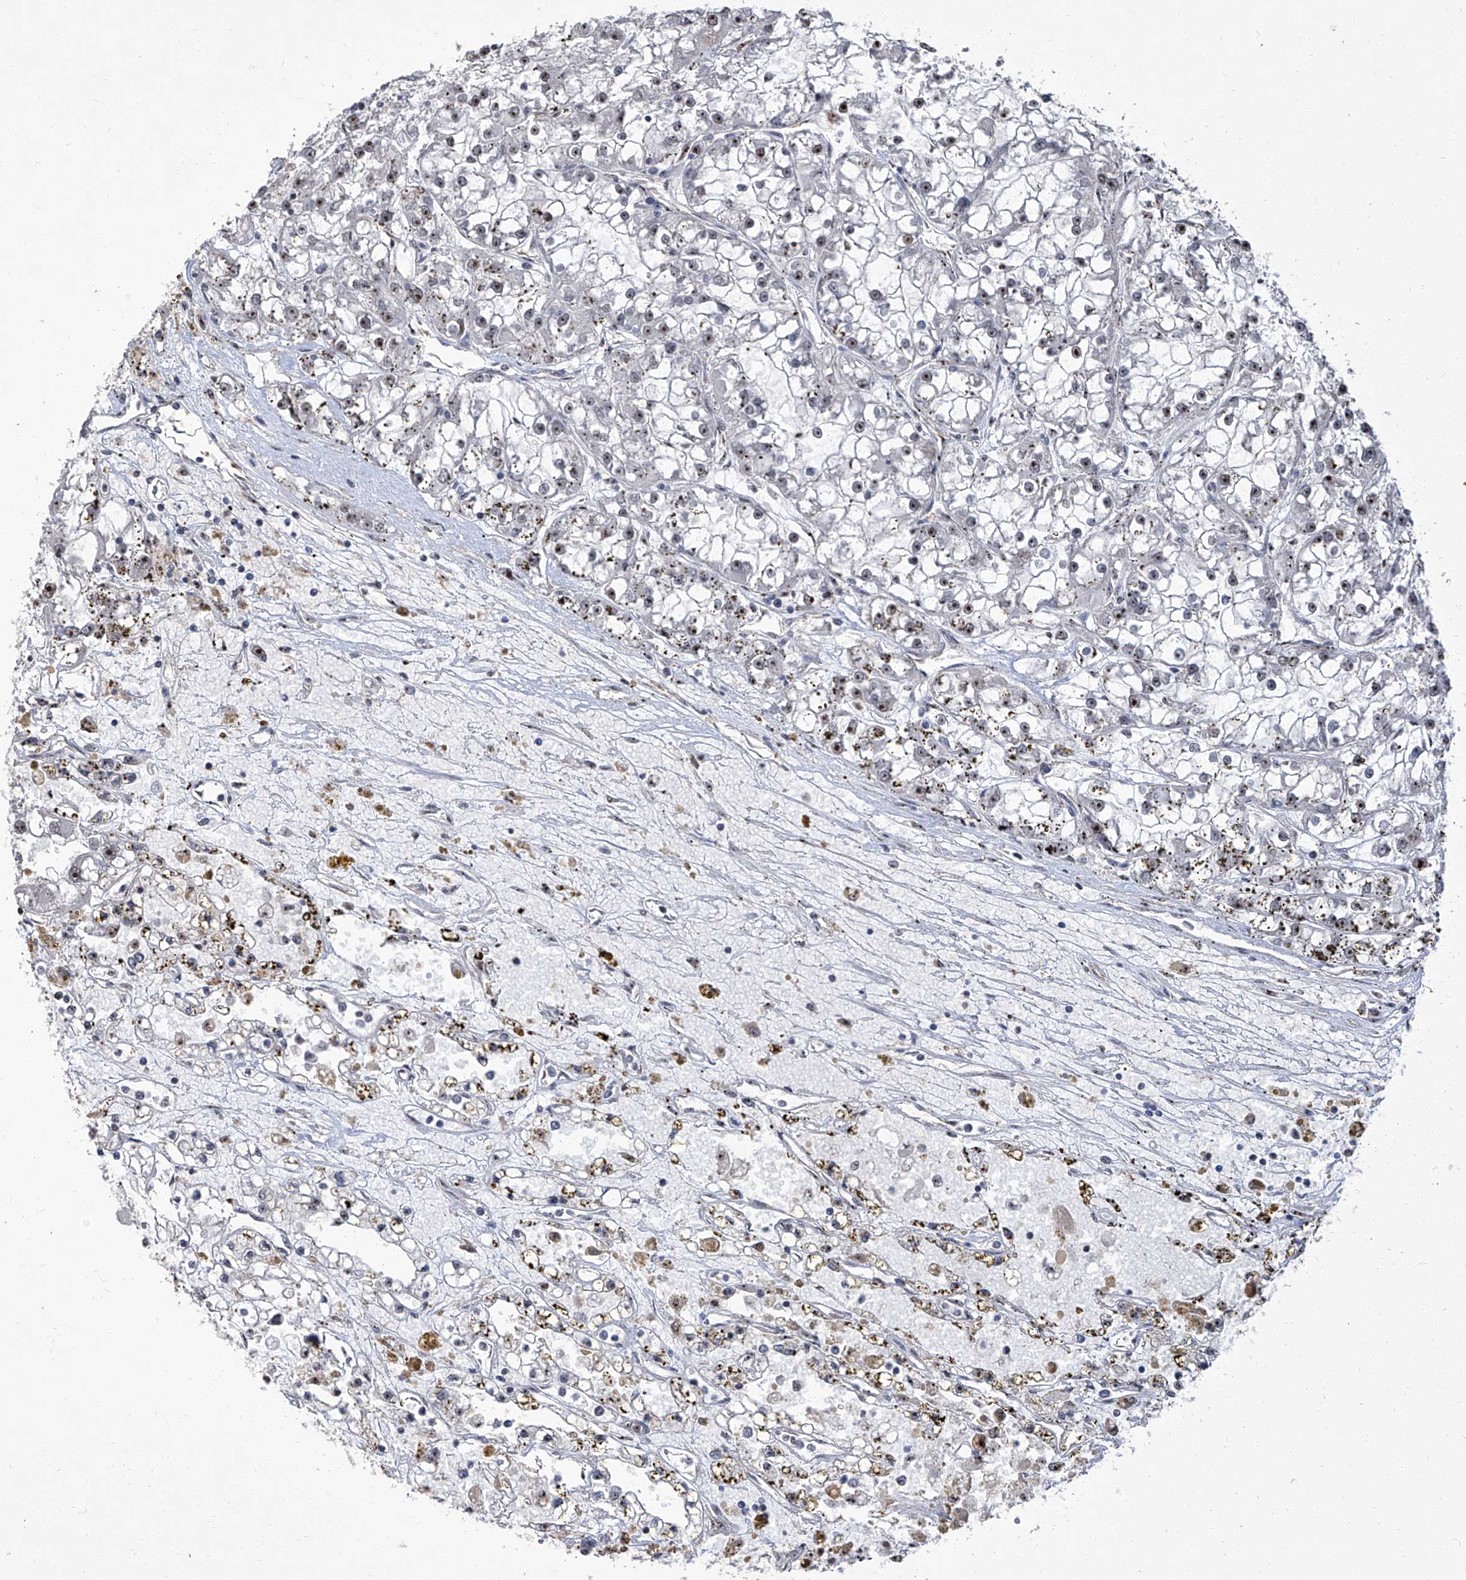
{"staining": {"intensity": "weak", "quantity": "25%-75%", "location": "nuclear"}, "tissue": "renal cancer", "cell_type": "Tumor cells", "image_type": "cancer", "snomed": [{"axis": "morphology", "description": "Adenocarcinoma, NOS"}, {"axis": "topography", "description": "Kidney"}], "caption": "High-power microscopy captured an IHC image of renal adenocarcinoma, revealing weak nuclear positivity in approximately 25%-75% of tumor cells. The staining is performed using DAB (3,3'-diaminobenzidine) brown chromogen to label protein expression. The nuclei are counter-stained blue using hematoxylin.", "gene": "CMTR1", "patient": {"sex": "female", "age": 52}}